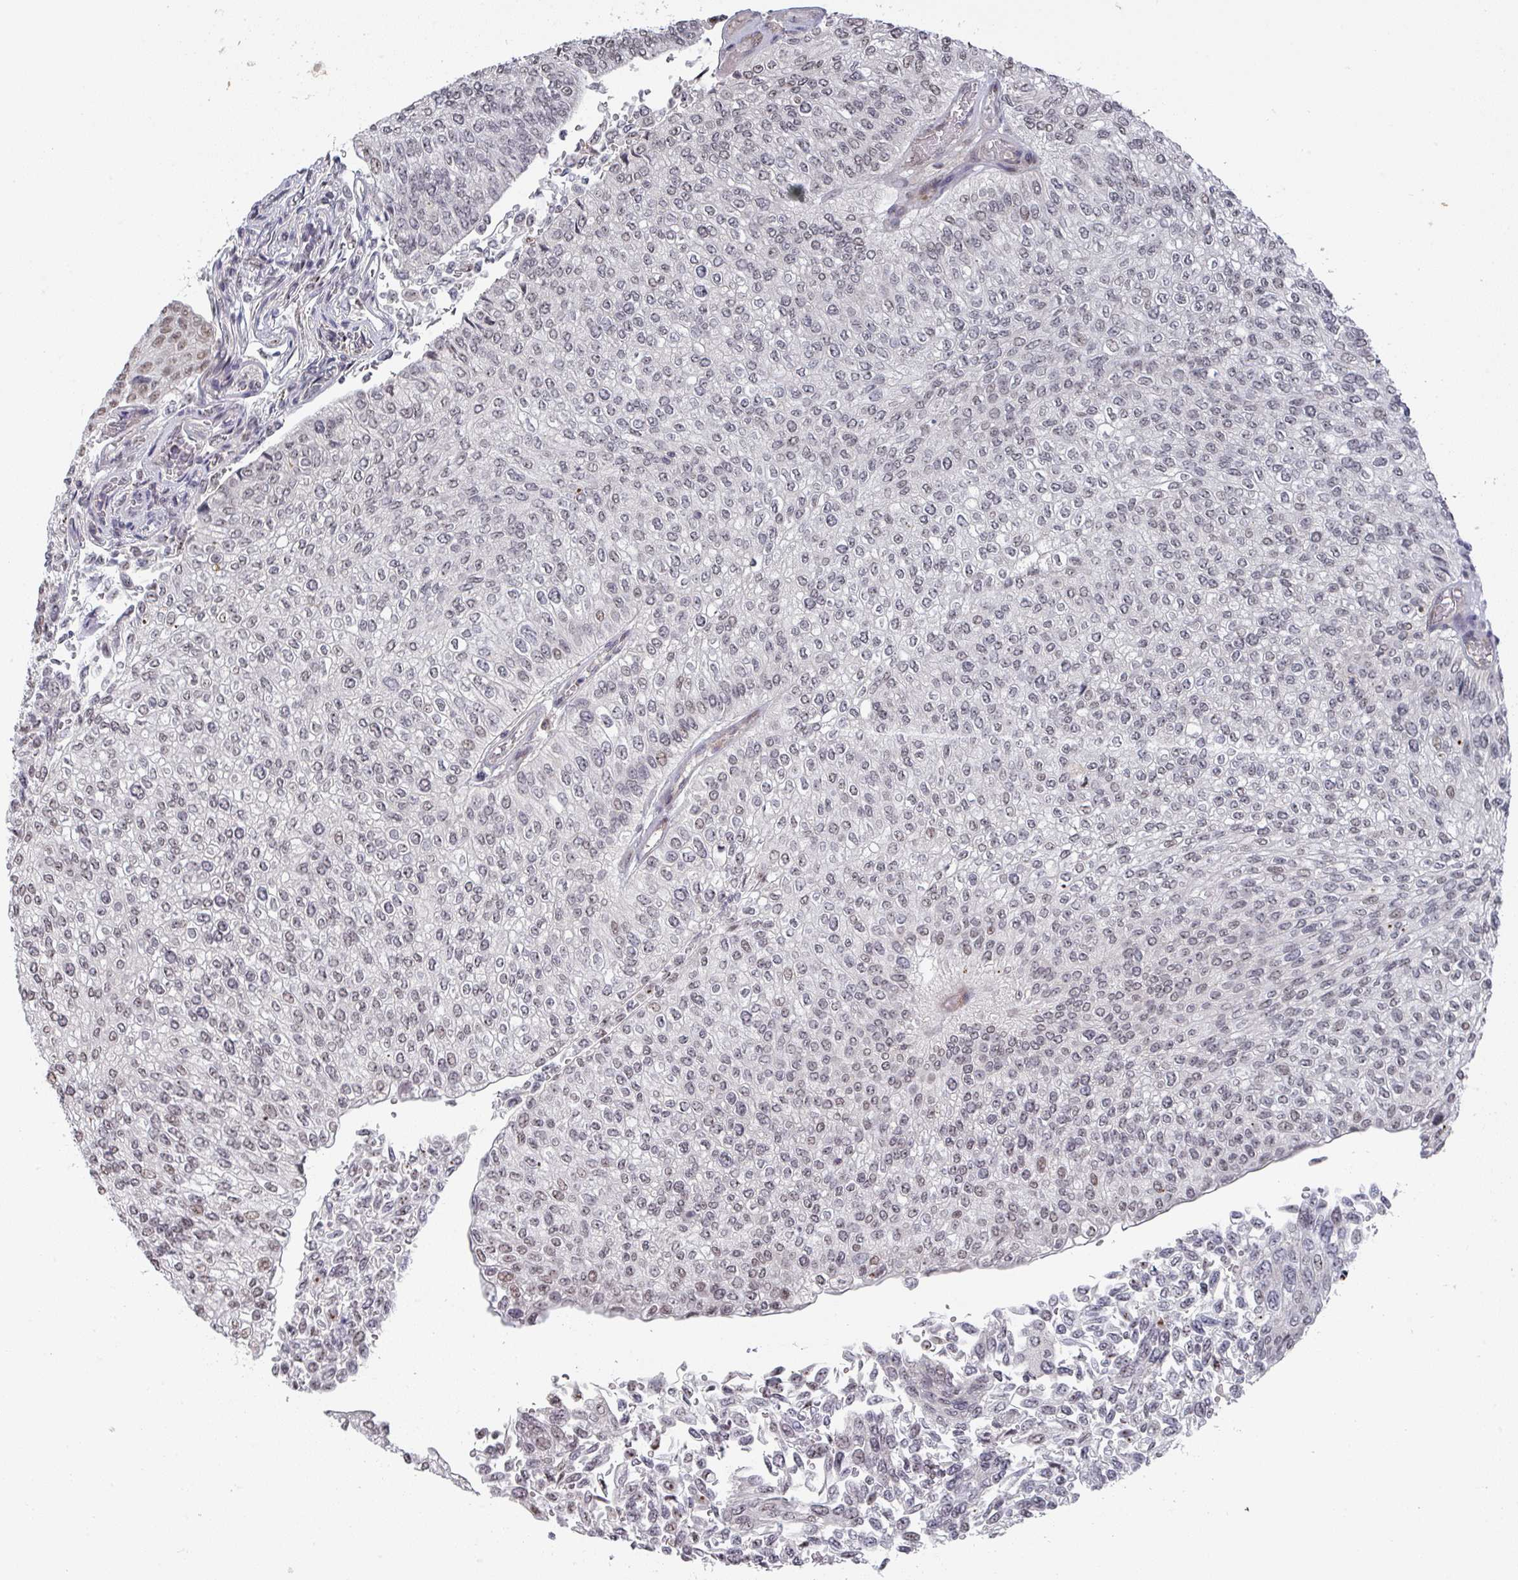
{"staining": {"intensity": "weak", "quantity": "25%-75%", "location": "nuclear"}, "tissue": "urothelial cancer", "cell_type": "Tumor cells", "image_type": "cancer", "snomed": [{"axis": "morphology", "description": "Urothelial carcinoma, NOS"}, {"axis": "topography", "description": "Urinary bladder"}], "caption": "IHC of human urothelial cancer exhibits low levels of weak nuclear positivity in about 25%-75% of tumor cells. (IHC, brightfield microscopy, high magnification).", "gene": "ZNF654", "patient": {"sex": "male", "age": 59}}